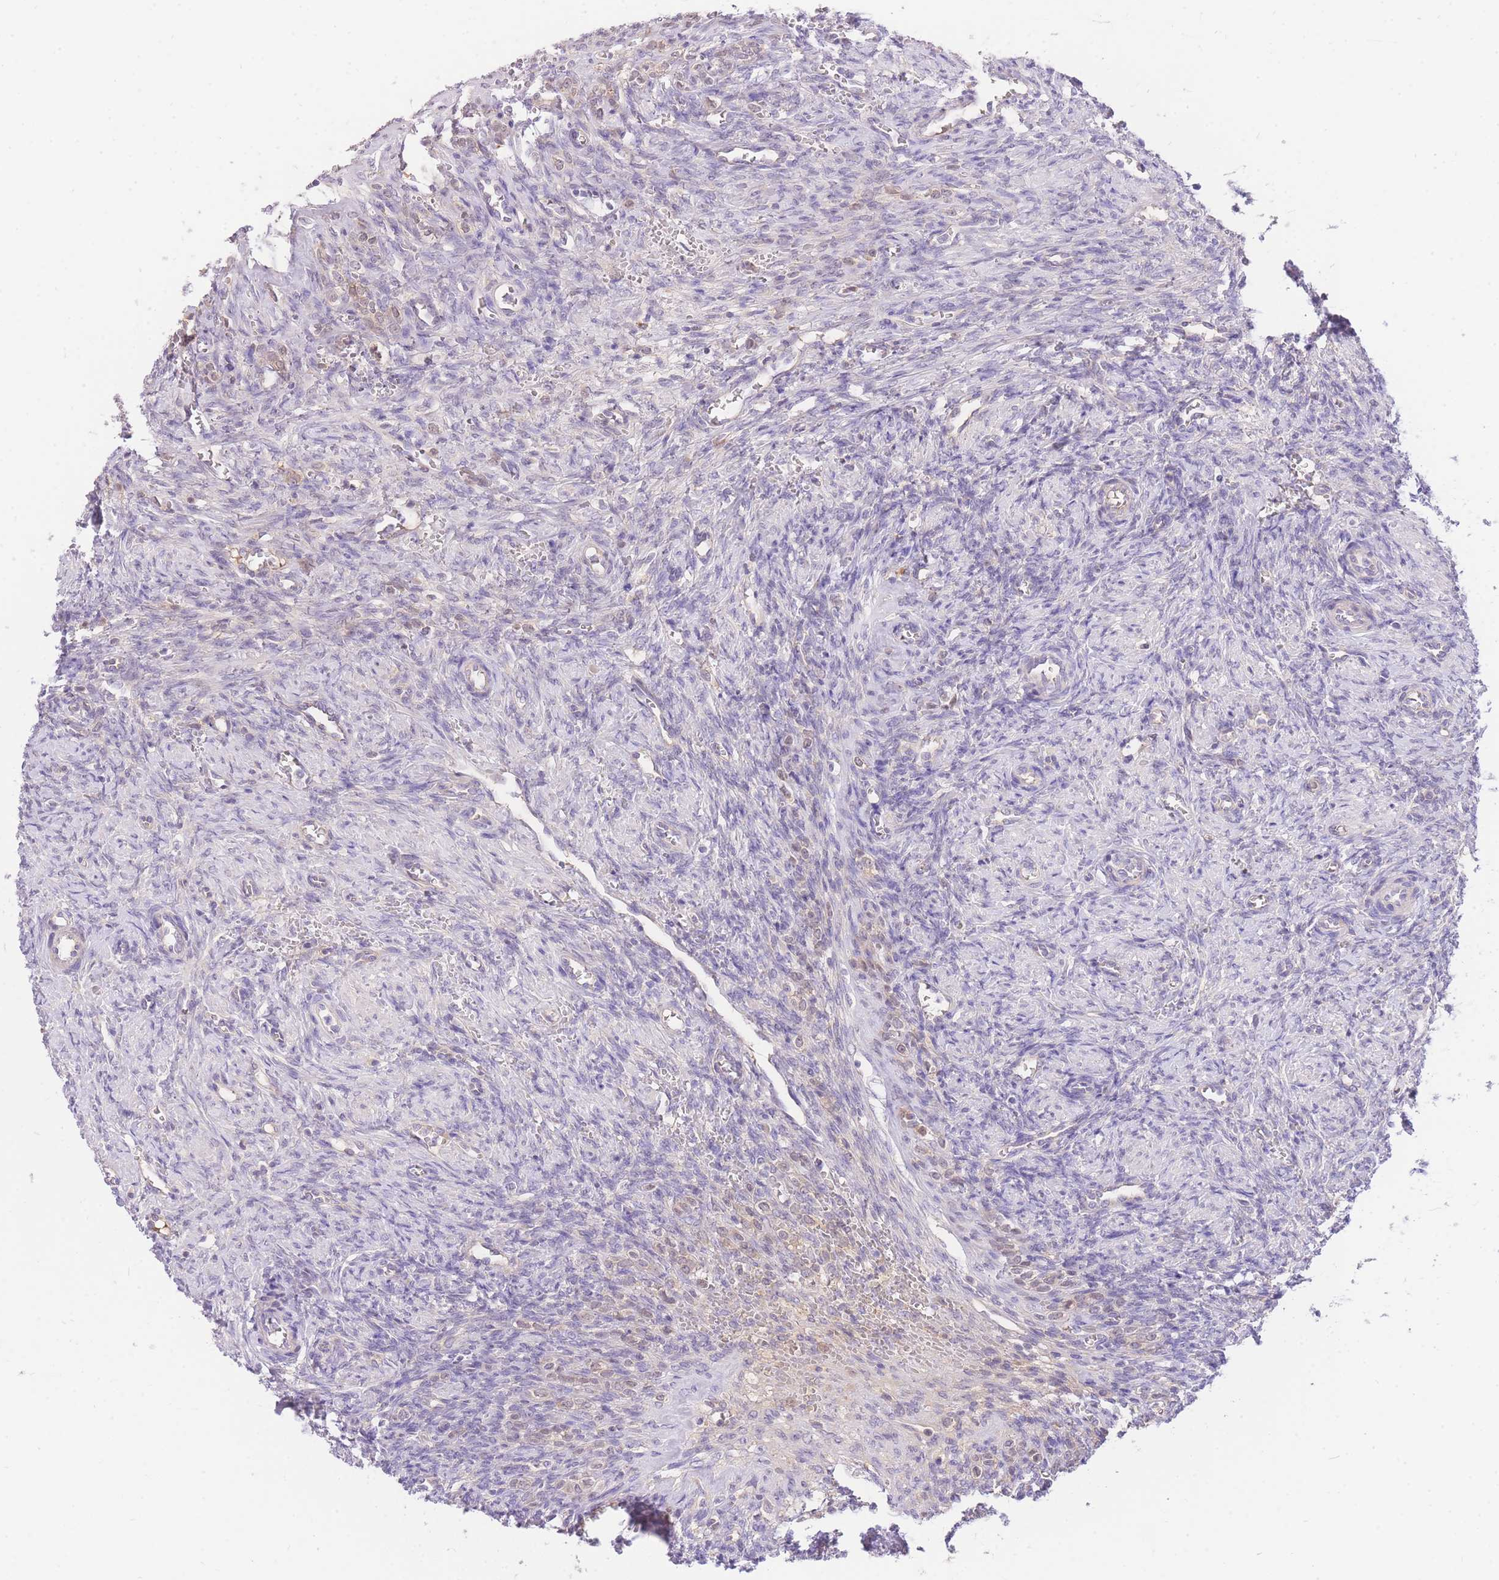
{"staining": {"intensity": "negative", "quantity": "none", "location": "none"}, "tissue": "ovary", "cell_type": "Ovarian stroma cells", "image_type": "normal", "snomed": [{"axis": "morphology", "description": "Normal tissue, NOS"}, {"axis": "topography", "description": "Ovary"}], "caption": "This is an IHC histopathology image of benign ovary. There is no staining in ovarian stroma cells.", "gene": "LIPH", "patient": {"sex": "female", "age": 41}}